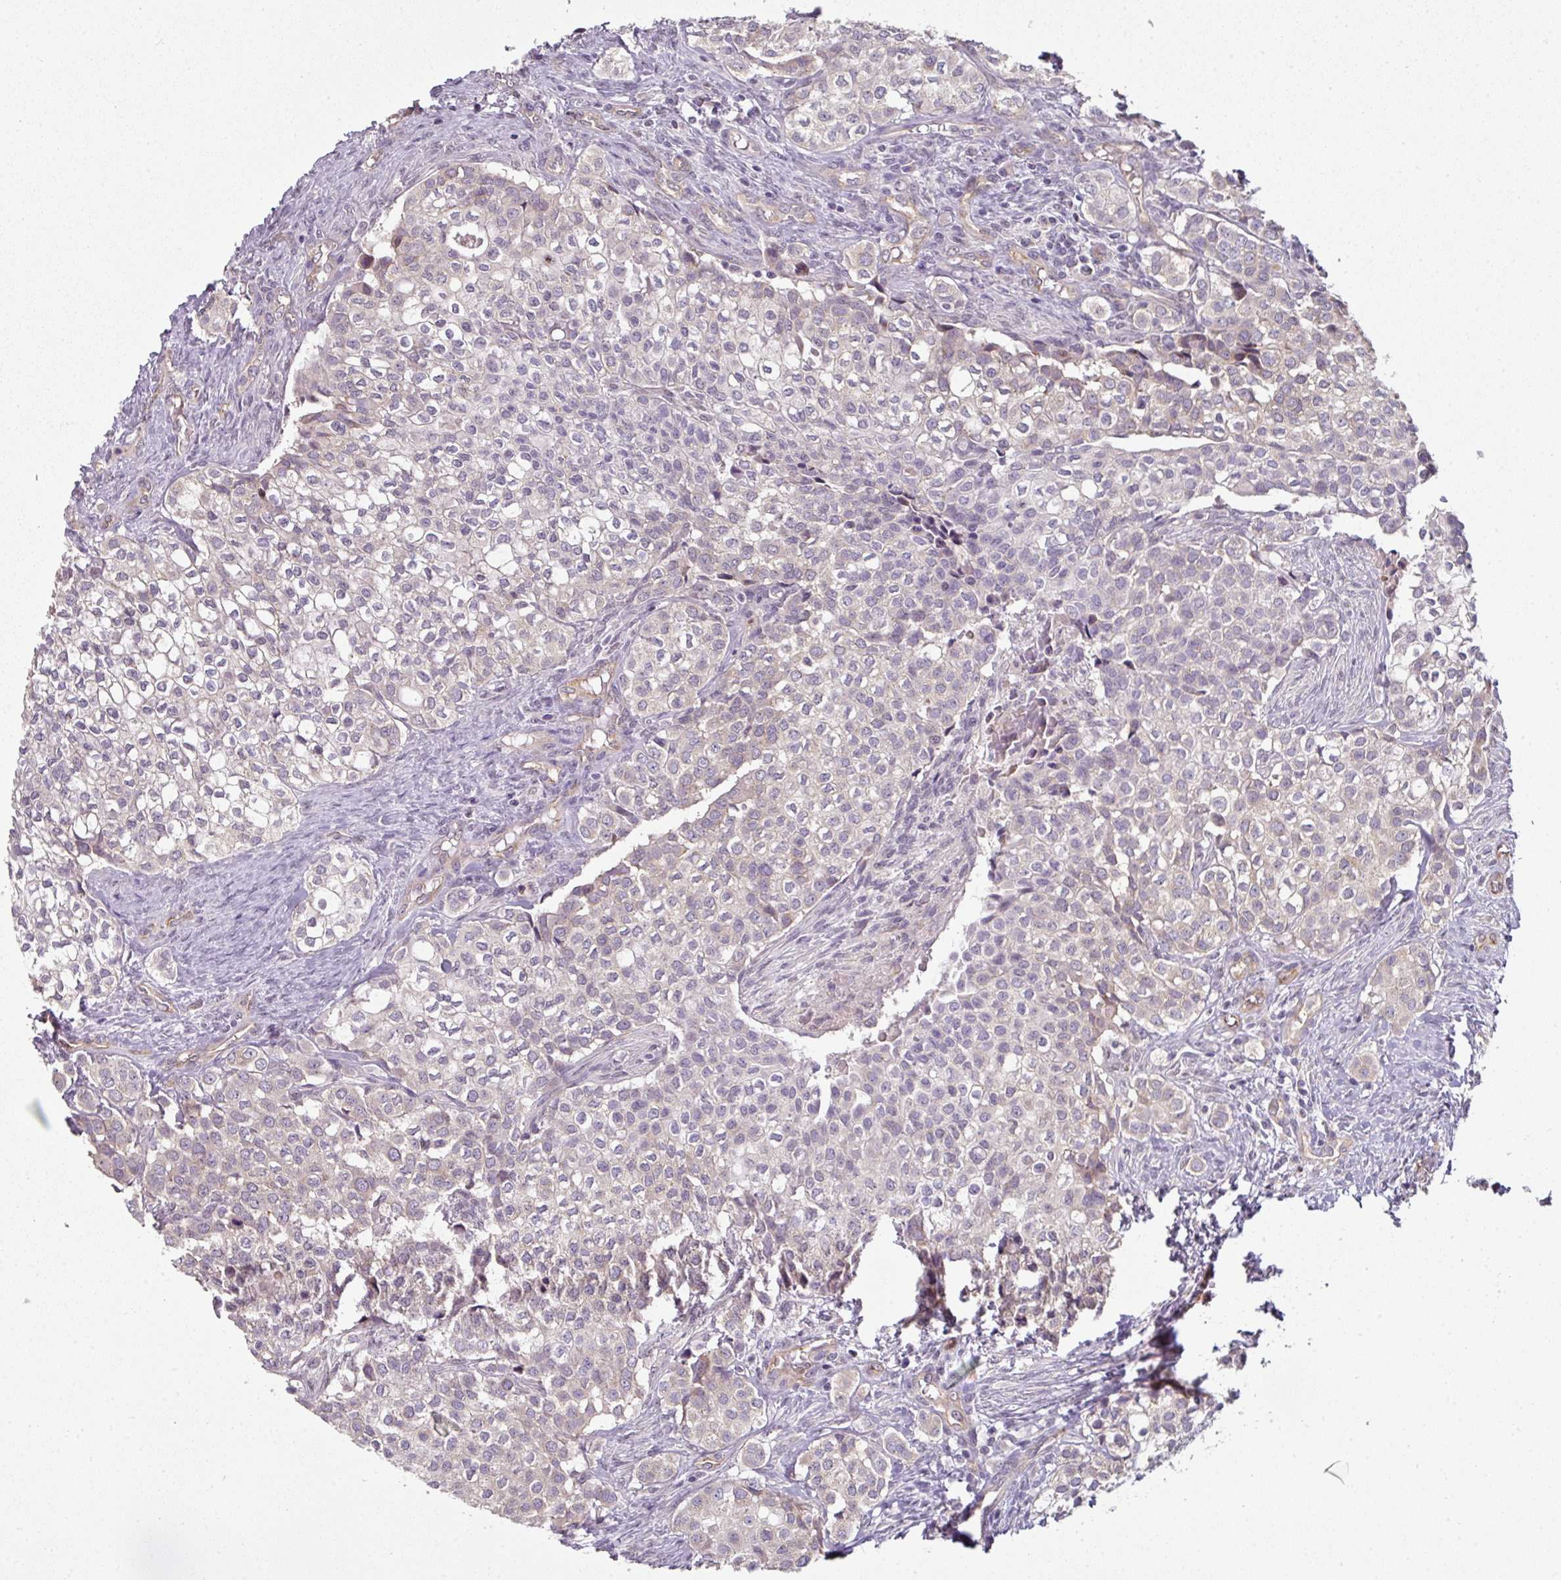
{"staining": {"intensity": "weak", "quantity": "<25%", "location": "cytoplasmic/membranous"}, "tissue": "head and neck cancer", "cell_type": "Tumor cells", "image_type": "cancer", "snomed": [{"axis": "morphology", "description": "Adenocarcinoma, NOS"}, {"axis": "topography", "description": "Head-Neck"}], "caption": "DAB immunohistochemical staining of adenocarcinoma (head and neck) shows no significant positivity in tumor cells.", "gene": "C19orf33", "patient": {"sex": "male", "age": 81}}